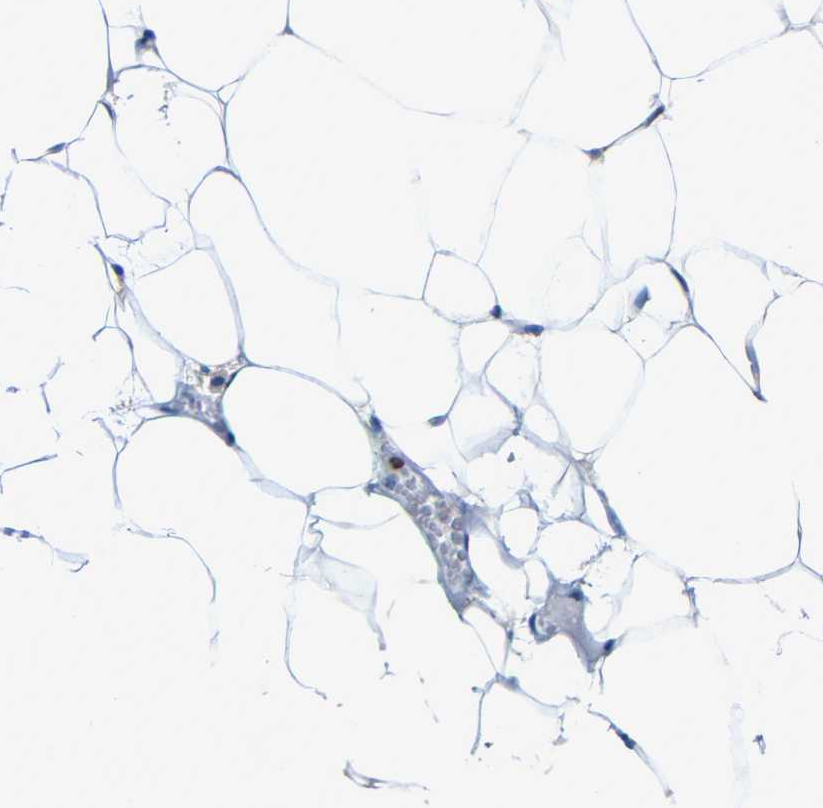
{"staining": {"intensity": "negative", "quantity": "none", "location": "none"}, "tissue": "adipose tissue", "cell_type": "Adipocytes", "image_type": "normal", "snomed": [{"axis": "morphology", "description": "Normal tissue, NOS"}, {"axis": "topography", "description": "Breast"}, {"axis": "topography", "description": "Adipose tissue"}], "caption": "The histopathology image reveals no significant positivity in adipocytes of adipose tissue. (DAB (3,3'-diaminobenzidine) IHC, high magnification).", "gene": "P2RY12", "patient": {"sex": "female", "age": 25}}